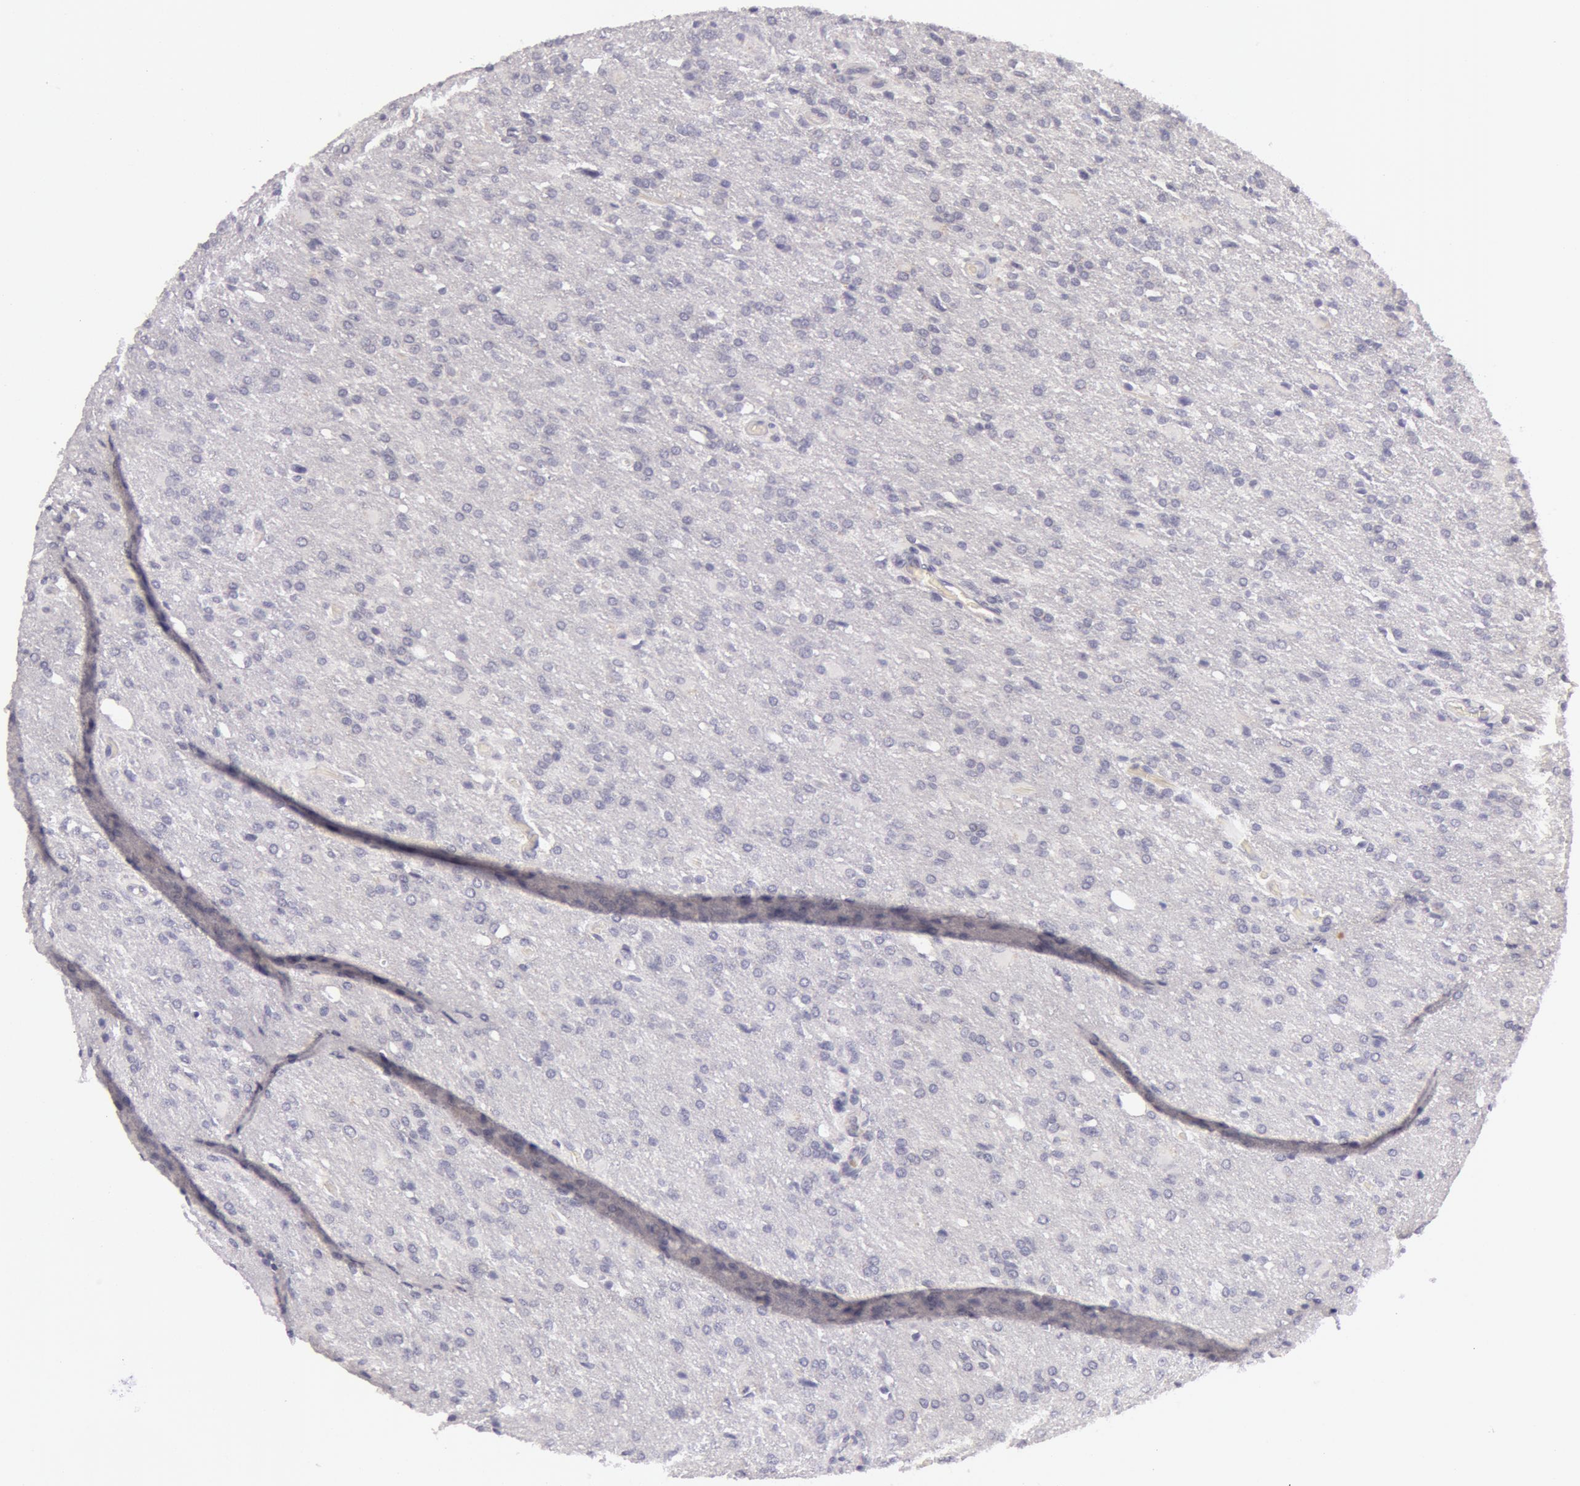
{"staining": {"intensity": "negative", "quantity": "none", "location": "none"}, "tissue": "glioma", "cell_type": "Tumor cells", "image_type": "cancer", "snomed": [{"axis": "morphology", "description": "Glioma, malignant, High grade"}, {"axis": "topography", "description": "Brain"}], "caption": "There is no significant positivity in tumor cells of glioma.", "gene": "RBMY1F", "patient": {"sex": "male", "age": 68}}